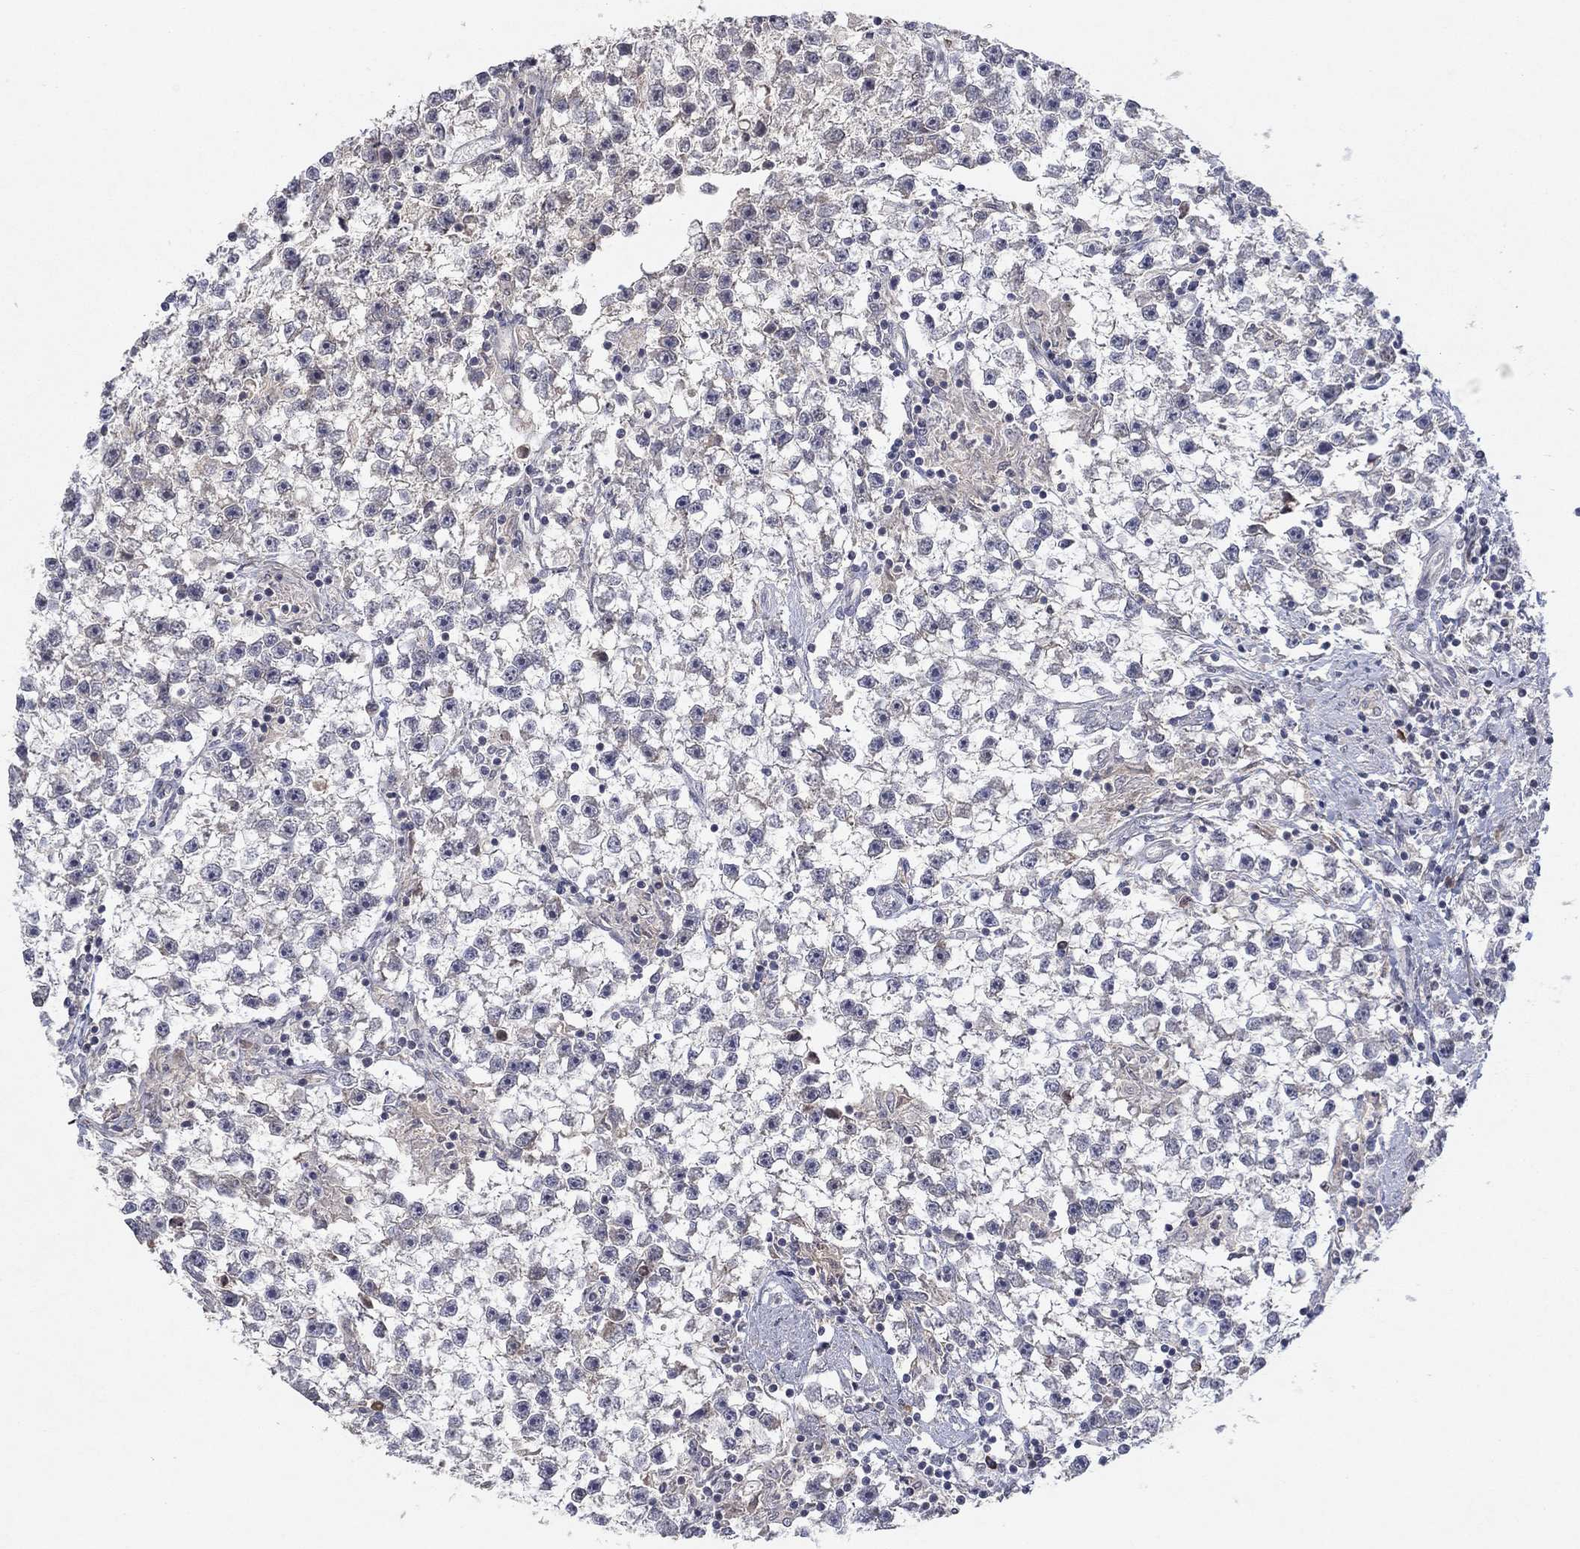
{"staining": {"intensity": "negative", "quantity": "none", "location": "none"}, "tissue": "testis cancer", "cell_type": "Tumor cells", "image_type": "cancer", "snomed": [{"axis": "morphology", "description": "Seminoma, NOS"}, {"axis": "topography", "description": "Testis"}], "caption": "Human testis cancer stained for a protein using immunohistochemistry (IHC) demonstrates no expression in tumor cells.", "gene": "IL4", "patient": {"sex": "male", "age": 59}}